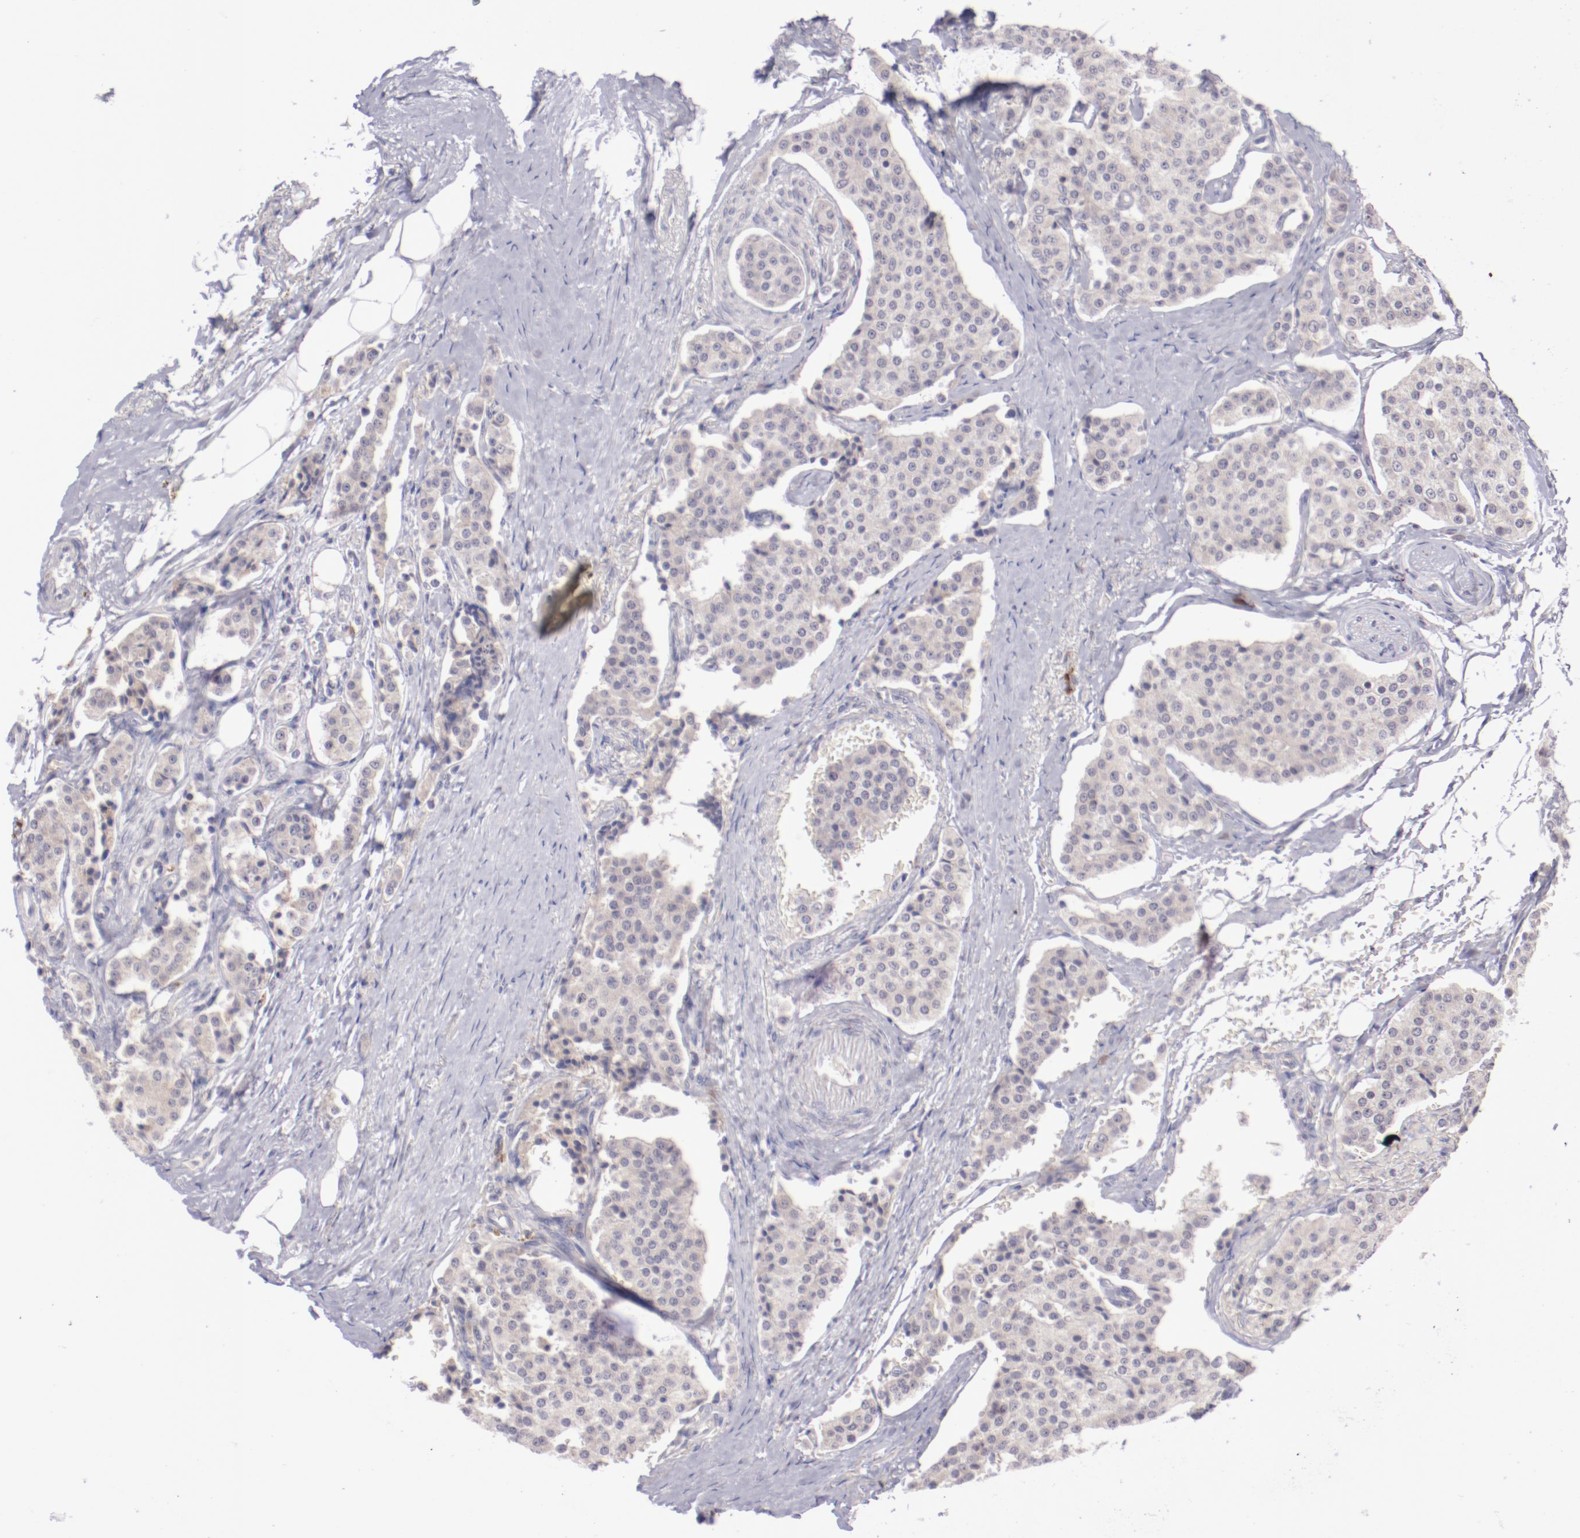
{"staining": {"intensity": "weak", "quantity": ">75%", "location": "cytoplasmic/membranous"}, "tissue": "carcinoid", "cell_type": "Tumor cells", "image_type": "cancer", "snomed": [{"axis": "morphology", "description": "Carcinoid, malignant, NOS"}, {"axis": "topography", "description": "Colon"}], "caption": "The histopathology image demonstrates a brown stain indicating the presence of a protein in the cytoplasmic/membranous of tumor cells in carcinoid. The staining was performed using DAB, with brown indicating positive protein expression. Nuclei are stained blue with hematoxylin.", "gene": "TRAF3", "patient": {"sex": "female", "age": 61}}